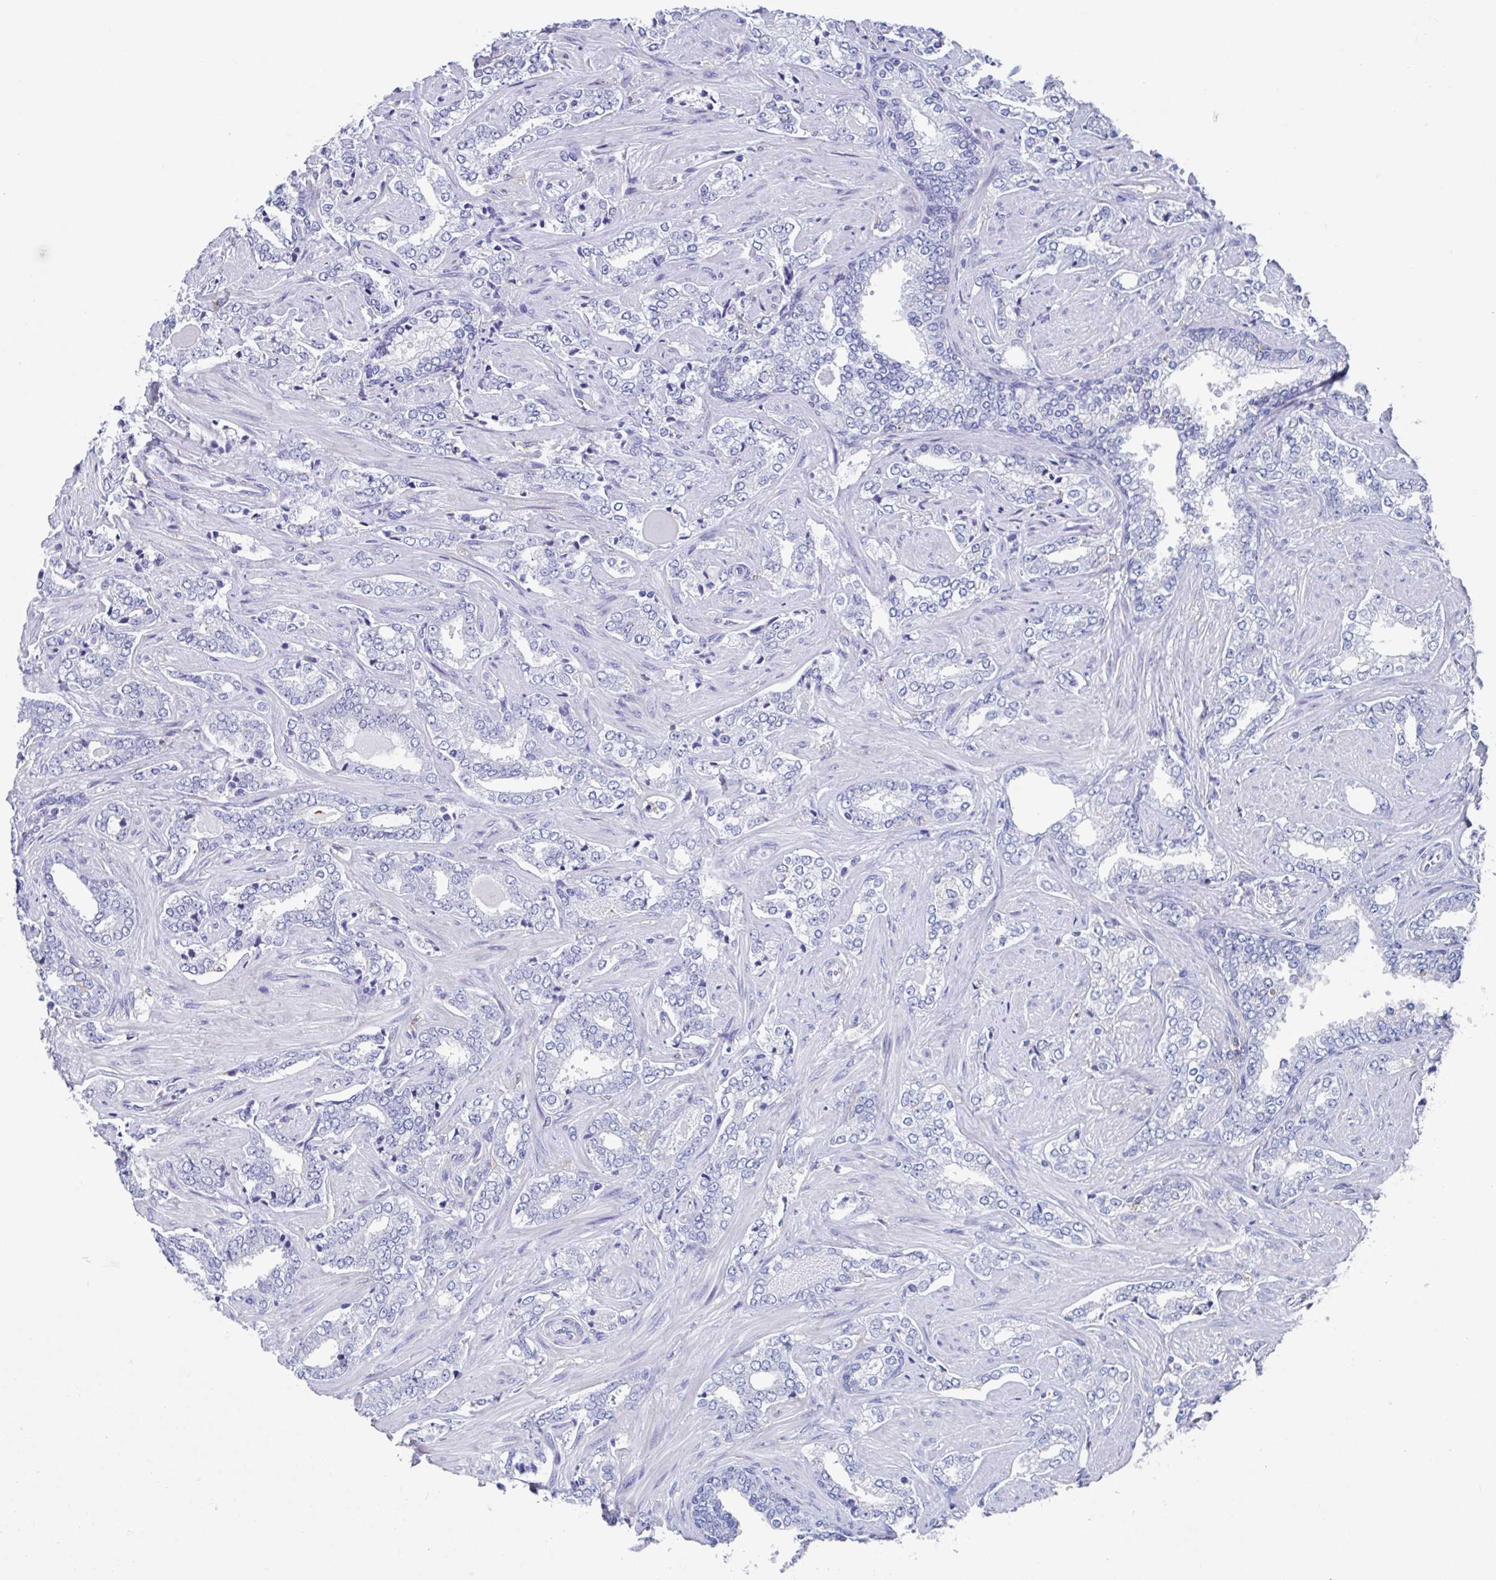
{"staining": {"intensity": "negative", "quantity": "none", "location": "none"}, "tissue": "prostate cancer", "cell_type": "Tumor cells", "image_type": "cancer", "snomed": [{"axis": "morphology", "description": "Adenocarcinoma, High grade"}, {"axis": "topography", "description": "Prostate"}], "caption": "Protein analysis of prostate cancer (high-grade adenocarcinoma) reveals no significant expression in tumor cells. (Stains: DAB immunohistochemistry (IHC) with hematoxylin counter stain, Microscopy: brightfield microscopy at high magnification).", "gene": "FCGR3A", "patient": {"sex": "male", "age": 60}}